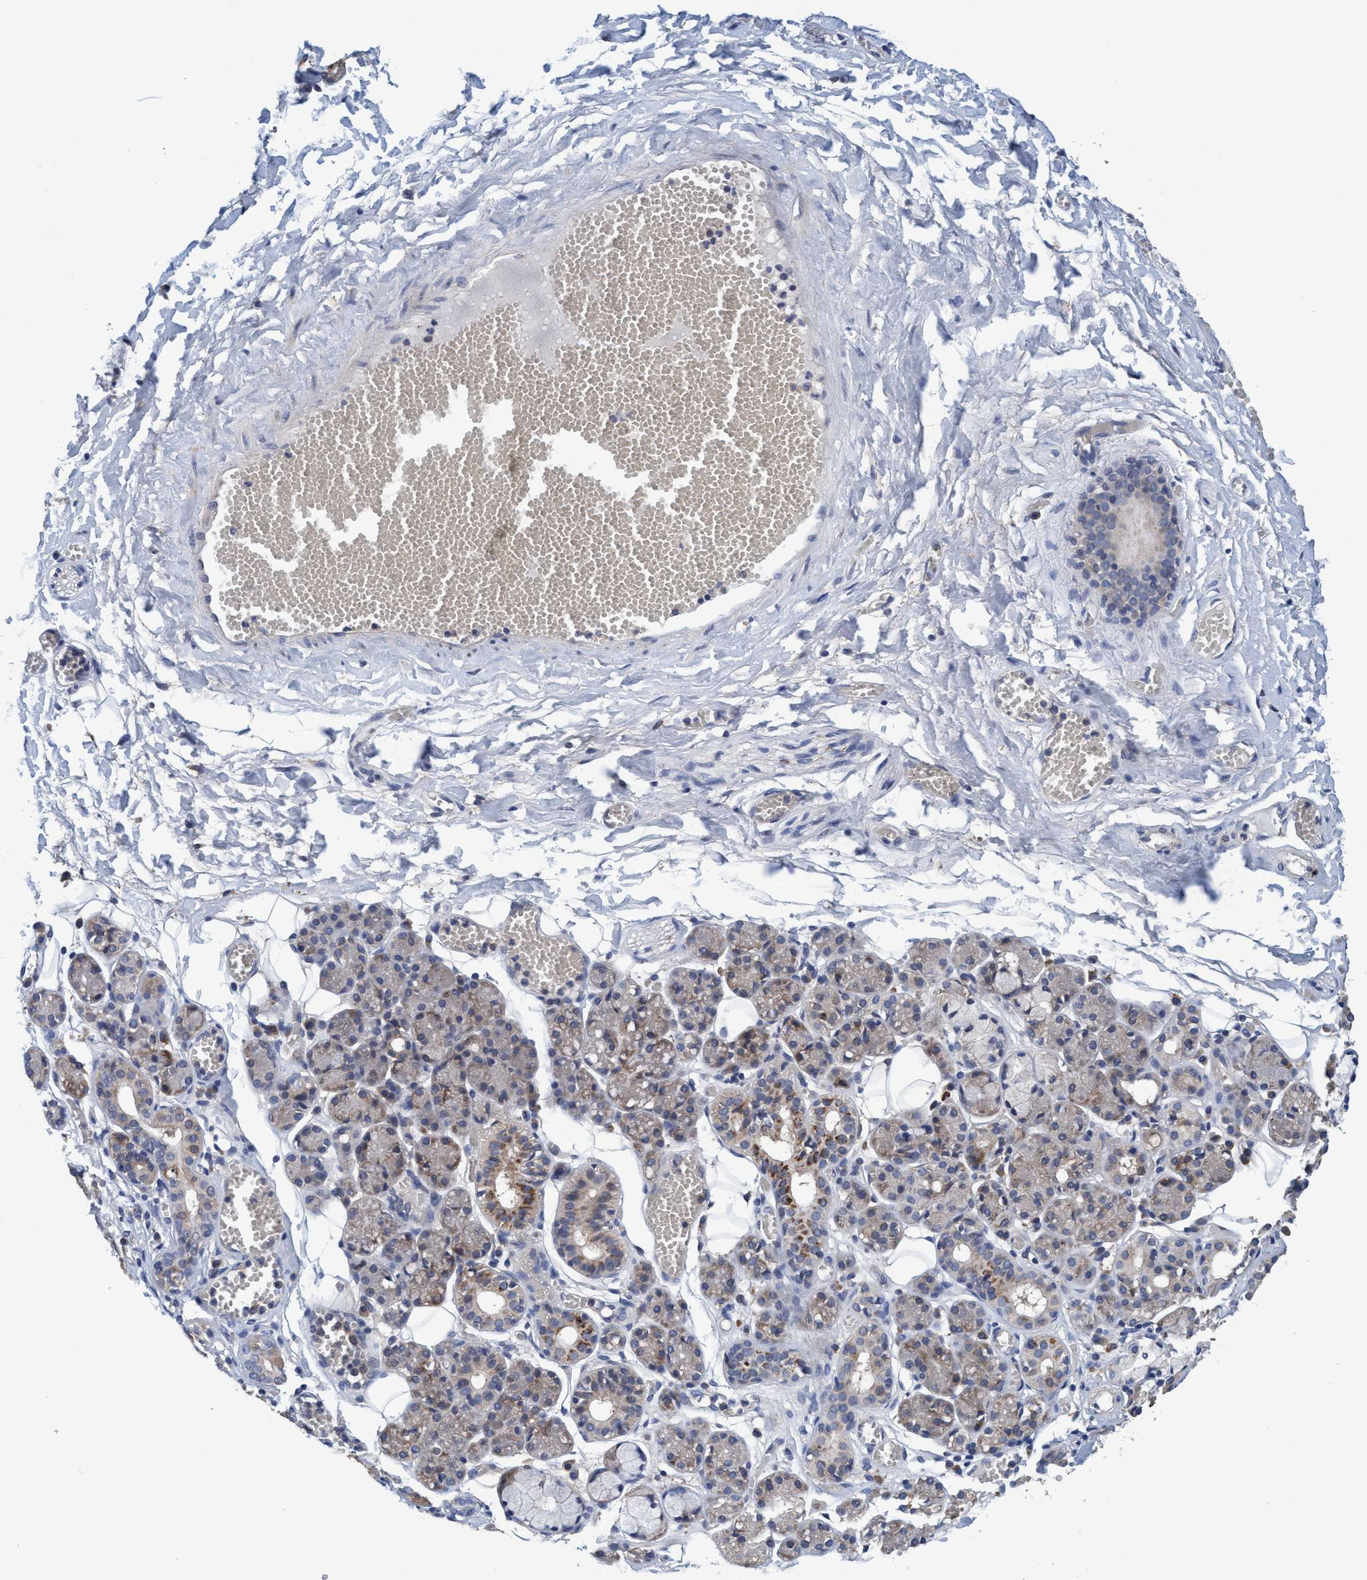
{"staining": {"intensity": "weak", "quantity": "<25%", "location": "cytoplasmic/membranous"}, "tissue": "salivary gland", "cell_type": "Glandular cells", "image_type": "normal", "snomed": [{"axis": "morphology", "description": "Normal tissue, NOS"}, {"axis": "topography", "description": "Salivary gland"}], "caption": "Glandular cells show no significant expression in unremarkable salivary gland. (DAB (3,3'-diaminobenzidine) IHC, high magnification).", "gene": "CALCOCO2", "patient": {"sex": "male", "age": 63}}